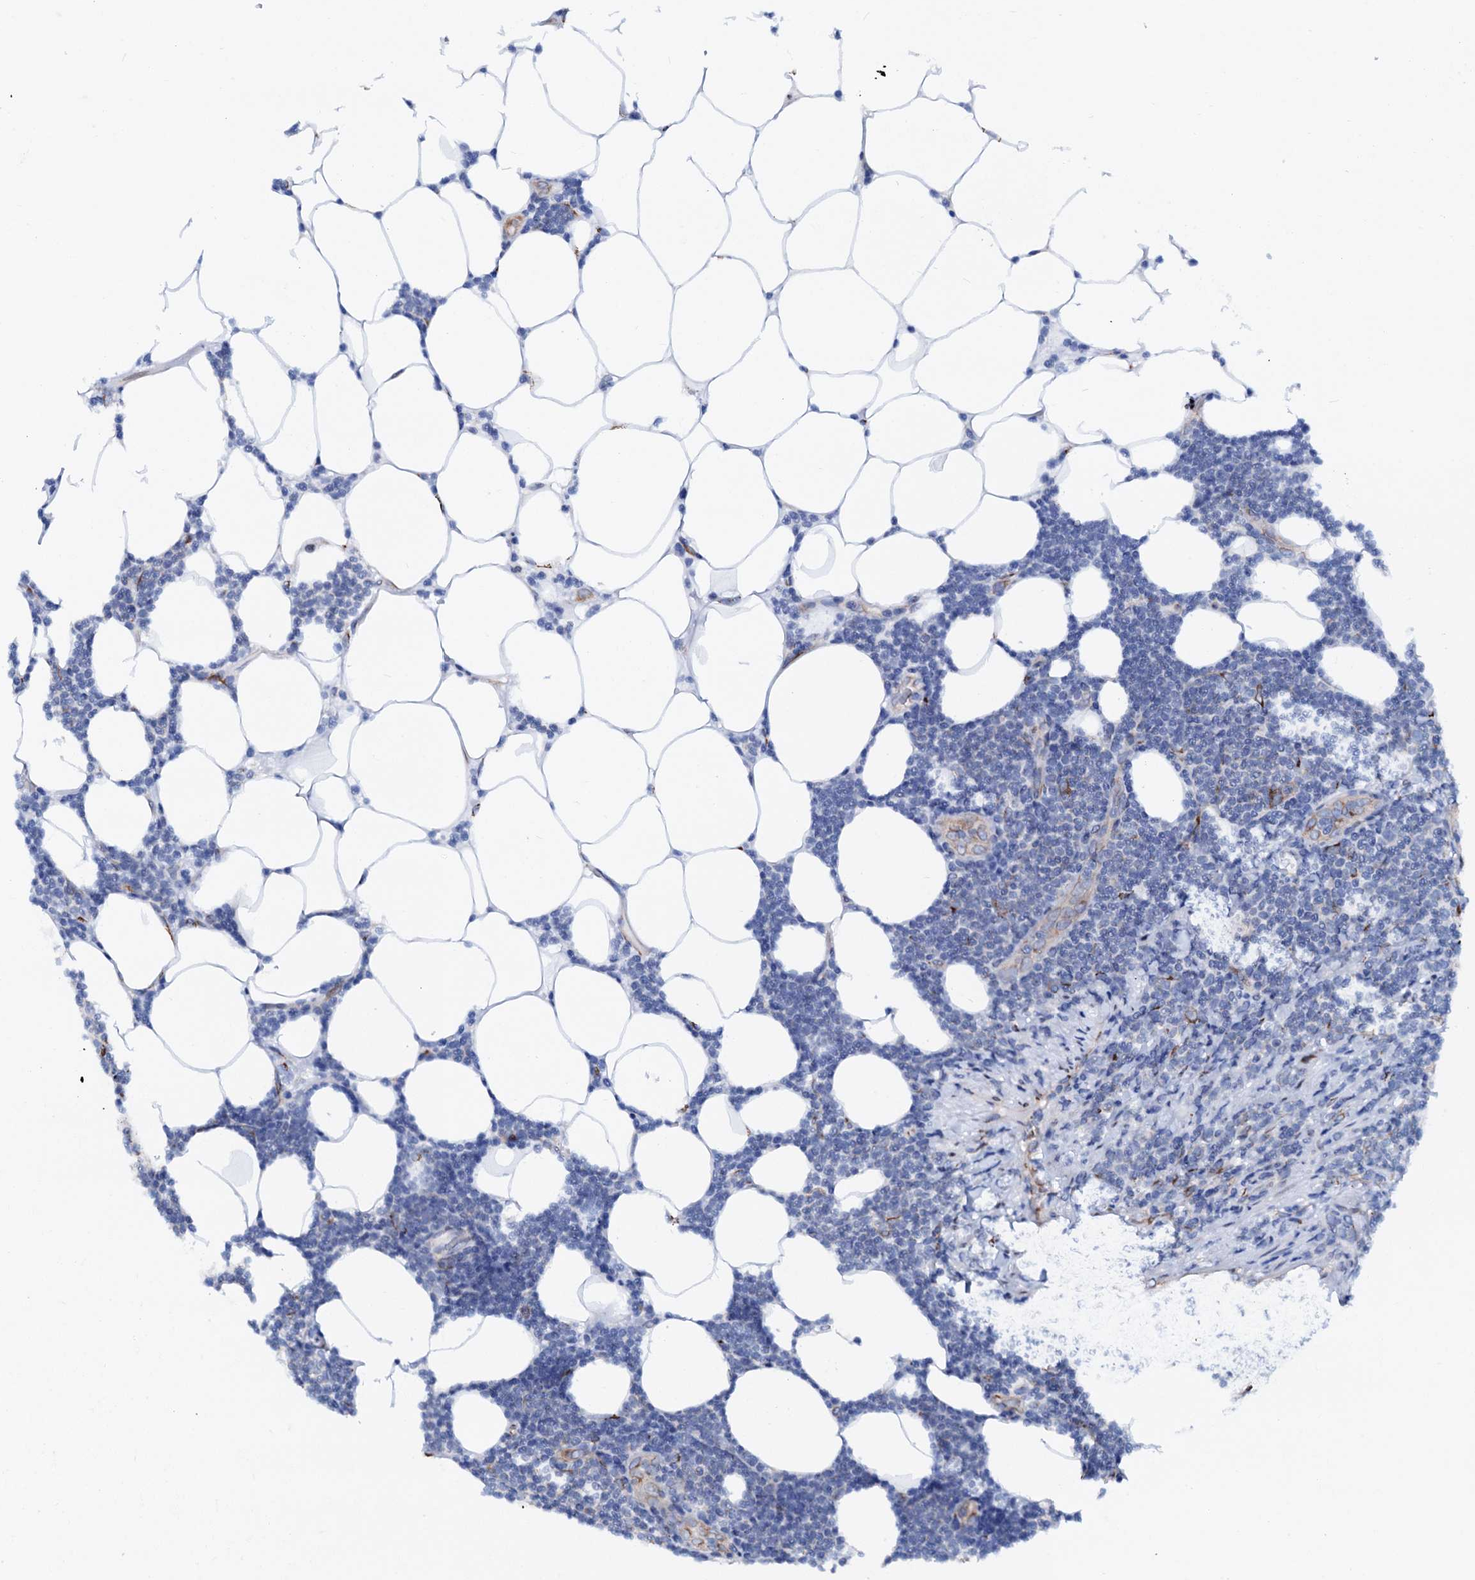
{"staining": {"intensity": "negative", "quantity": "none", "location": "none"}, "tissue": "lymphoma", "cell_type": "Tumor cells", "image_type": "cancer", "snomed": [{"axis": "morphology", "description": "Malignant lymphoma, non-Hodgkin's type, Low grade"}, {"axis": "topography", "description": "Lymph node"}], "caption": "IHC histopathology image of neoplastic tissue: human malignant lymphoma, non-Hodgkin's type (low-grade) stained with DAB (3,3'-diaminobenzidine) displays no significant protein staining in tumor cells.", "gene": "TMCO3", "patient": {"sex": "male", "age": 66}}